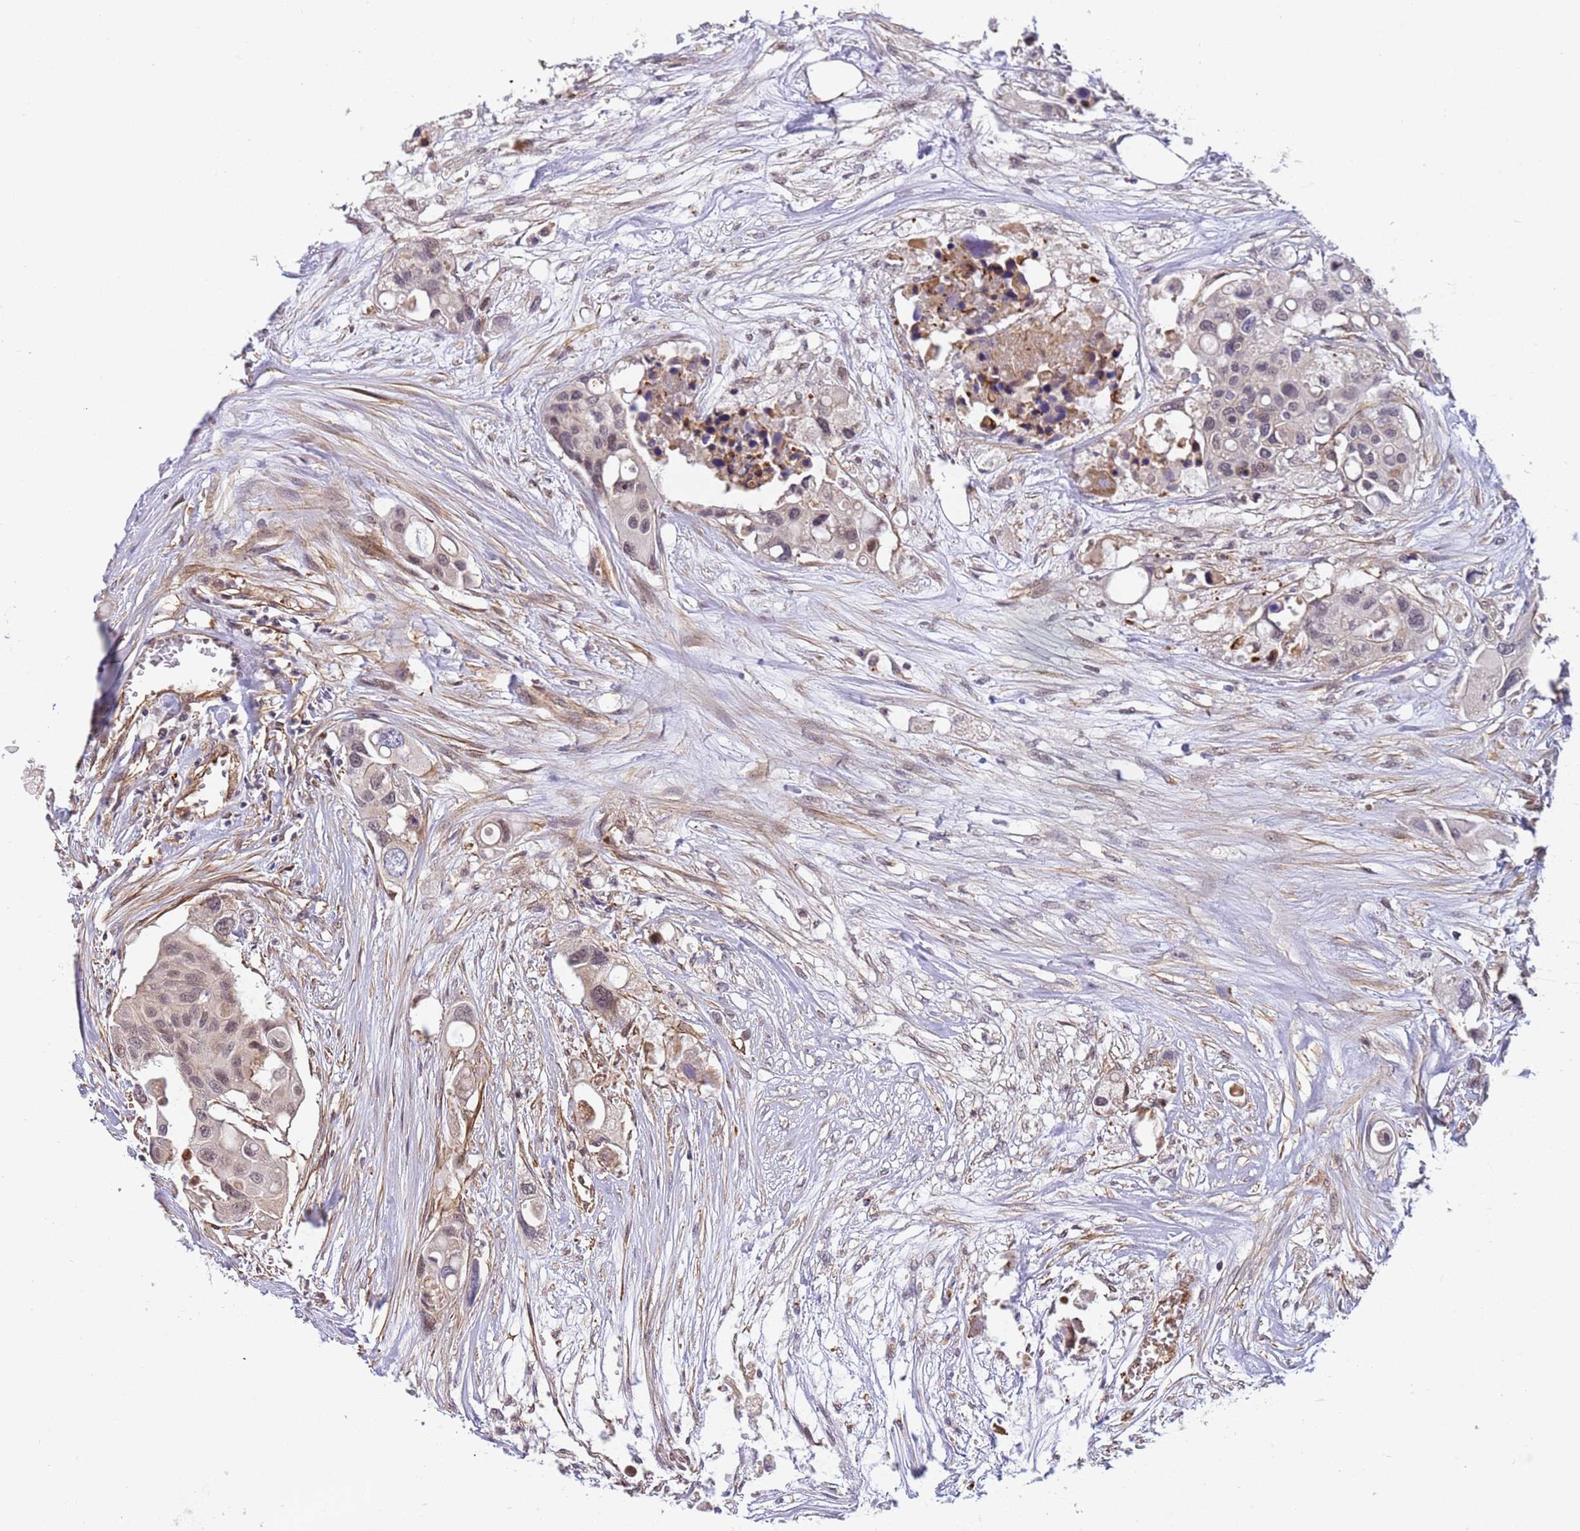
{"staining": {"intensity": "weak", "quantity": "25%-75%", "location": "nuclear"}, "tissue": "colorectal cancer", "cell_type": "Tumor cells", "image_type": "cancer", "snomed": [{"axis": "morphology", "description": "Adenocarcinoma, NOS"}, {"axis": "topography", "description": "Colon"}], "caption": "The immunohistochemical stain labels weak nuclear staining in tumor cells of colorectal cancer (adenocarcinoma) tissue.", "gene": "EMC2", "patient": {"sex": "male", "age": 77}}